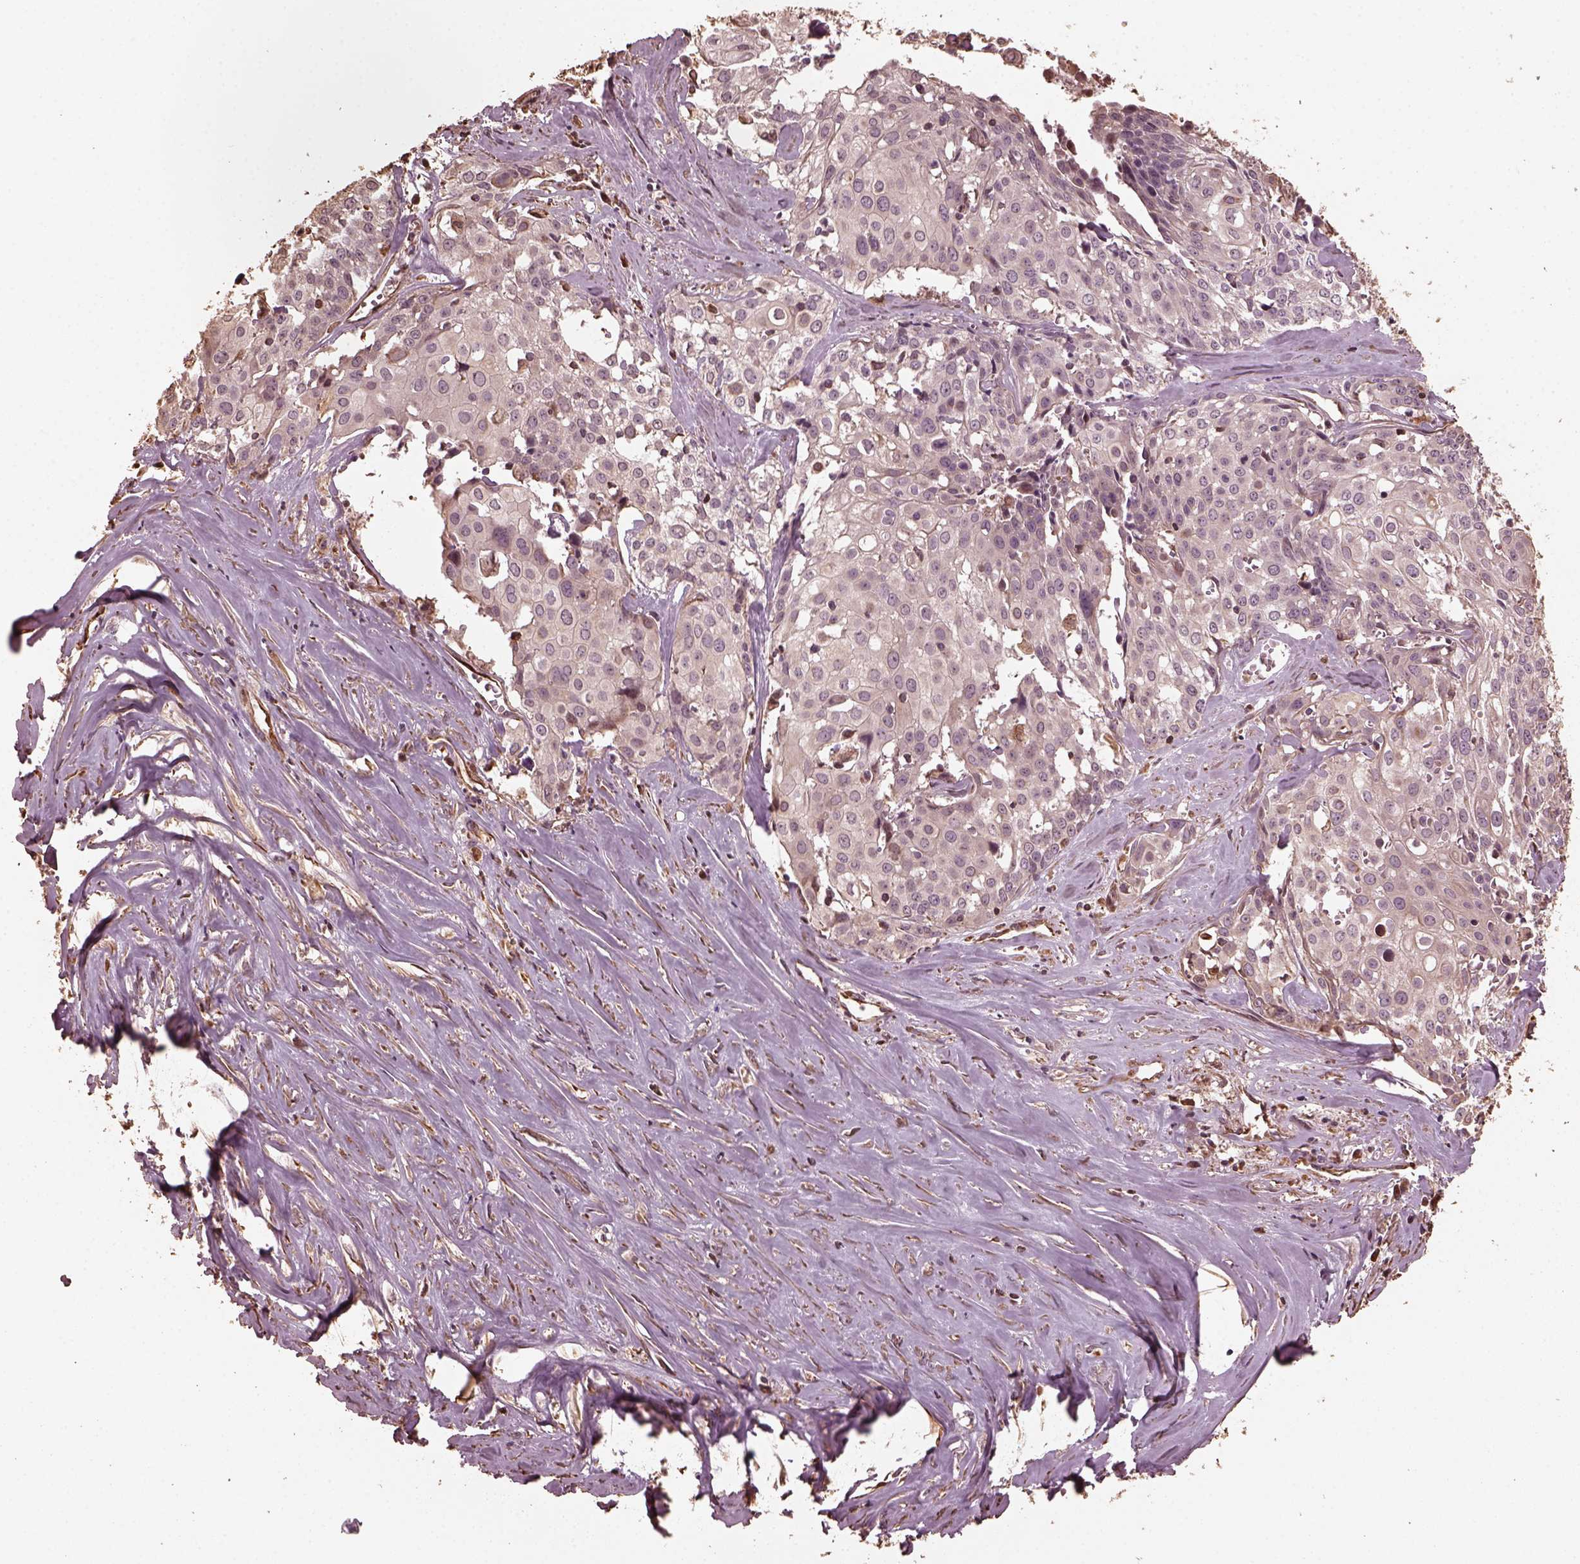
{"staining": {"intensity": "negative", "quantity": "none", "location": "none"}, "tissue": "cervical cancer", "cell_type": "Tumor cells", "image_type": "cancer", "snomed": [{"axis": "morphology", "description": "Squamous cell carcinoma, NOS"}, {"axis": "topography", "description": "Cervix"}], "caption": "Human cervical cancer stained for a protein using IHC demonstrates no staining in tumor cells.", "gene": "GTPBP1", "patient": {"sex": "female", "age": 39}}